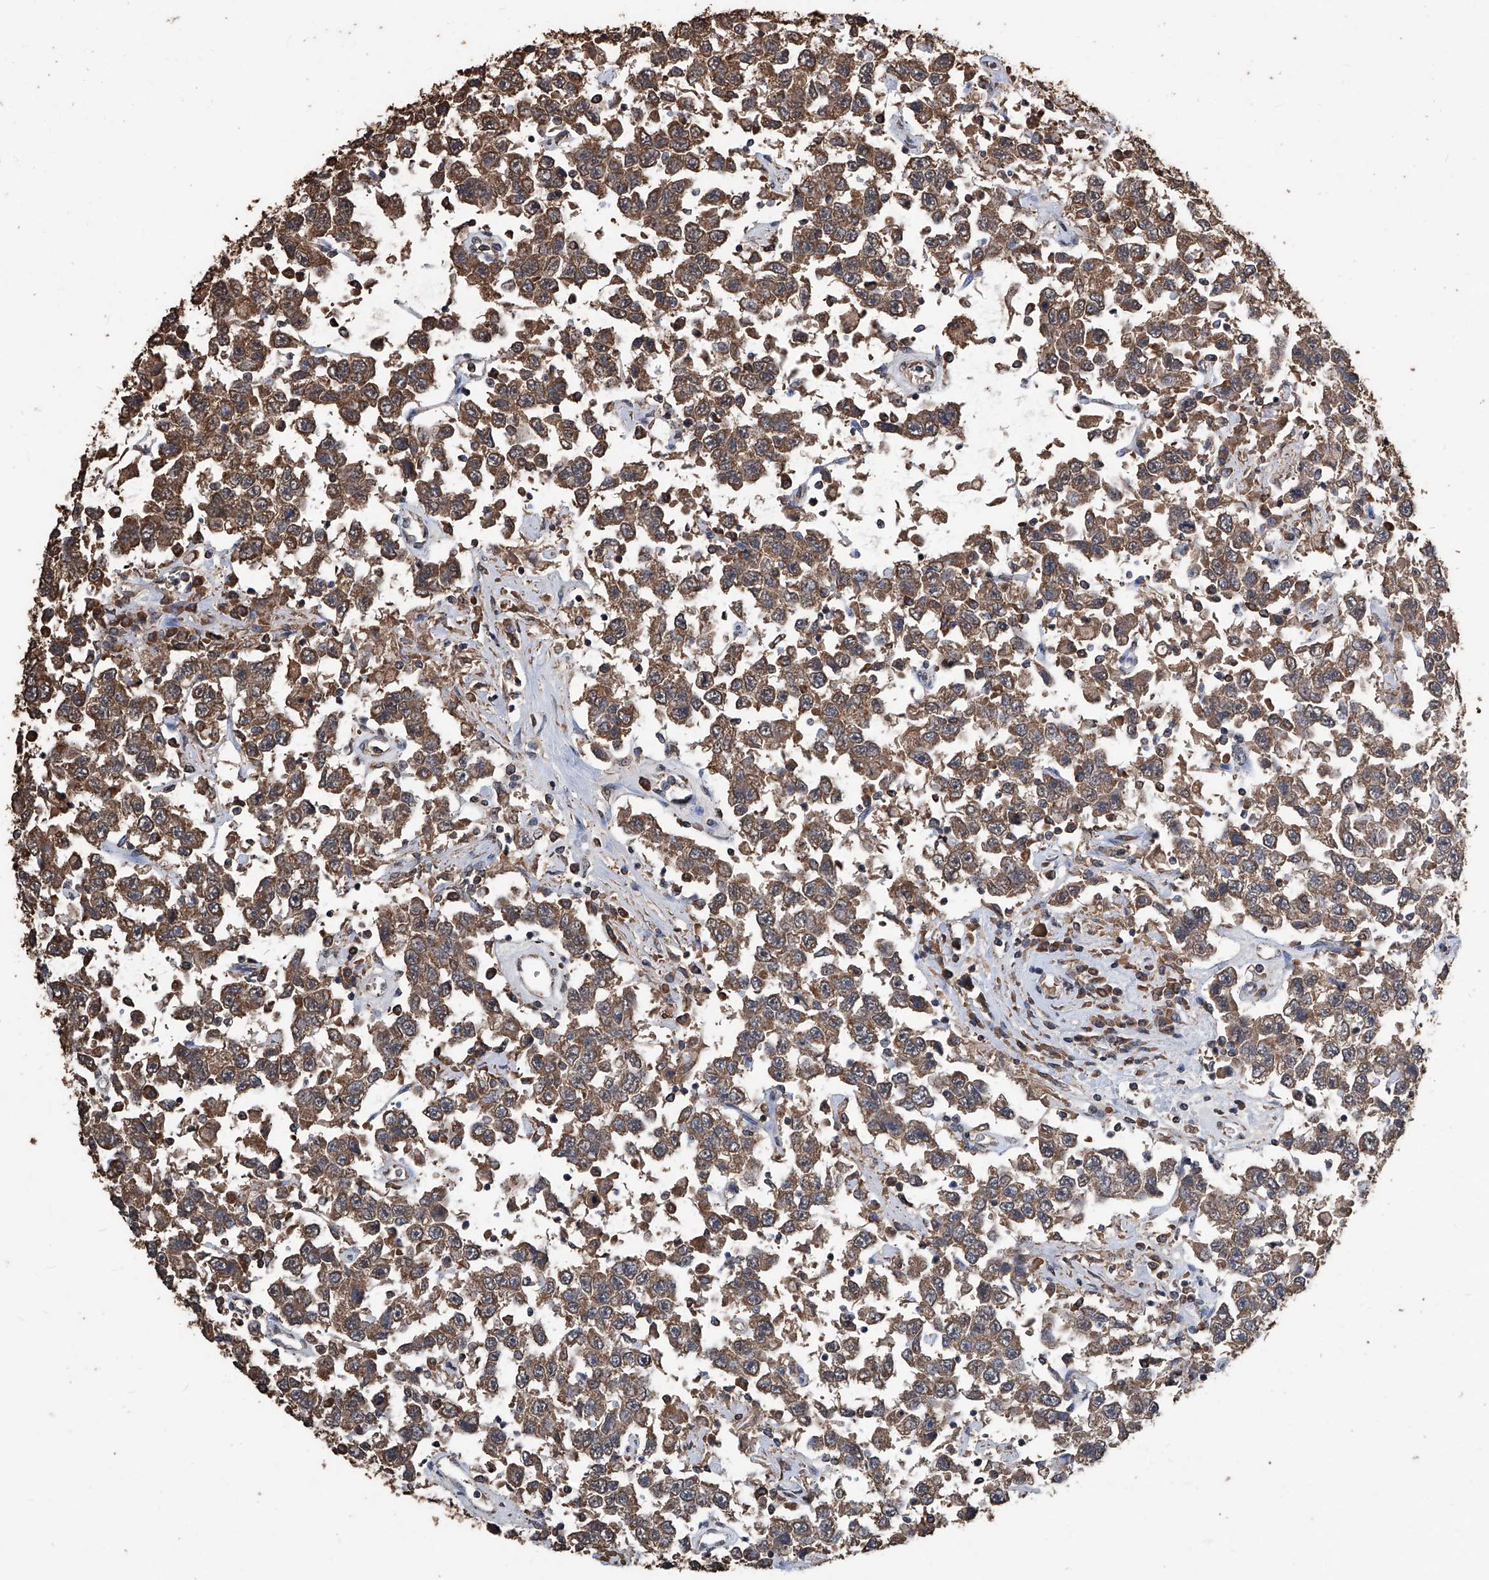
{"staining": {"intensity": "moderate", "quantity": ">75%", "location": "cytoplasmic/membranous"}, "tissue": "testis cancer", "cell_type": "Tumor cells", "image_type": "cancer", "snomed": [{"axis": "morphology", "description": "Seminoma, NOS"}, {"axis": "topography", "description": "Testis"}], "caption": "Testis cancer stained for a protein (brown) exhibits moderate cytoplasmic/membranous positive staining in approximately >75% of tumor cells.", "gene": "STARD7", "patient": {"sex": "male", "age": 41}}